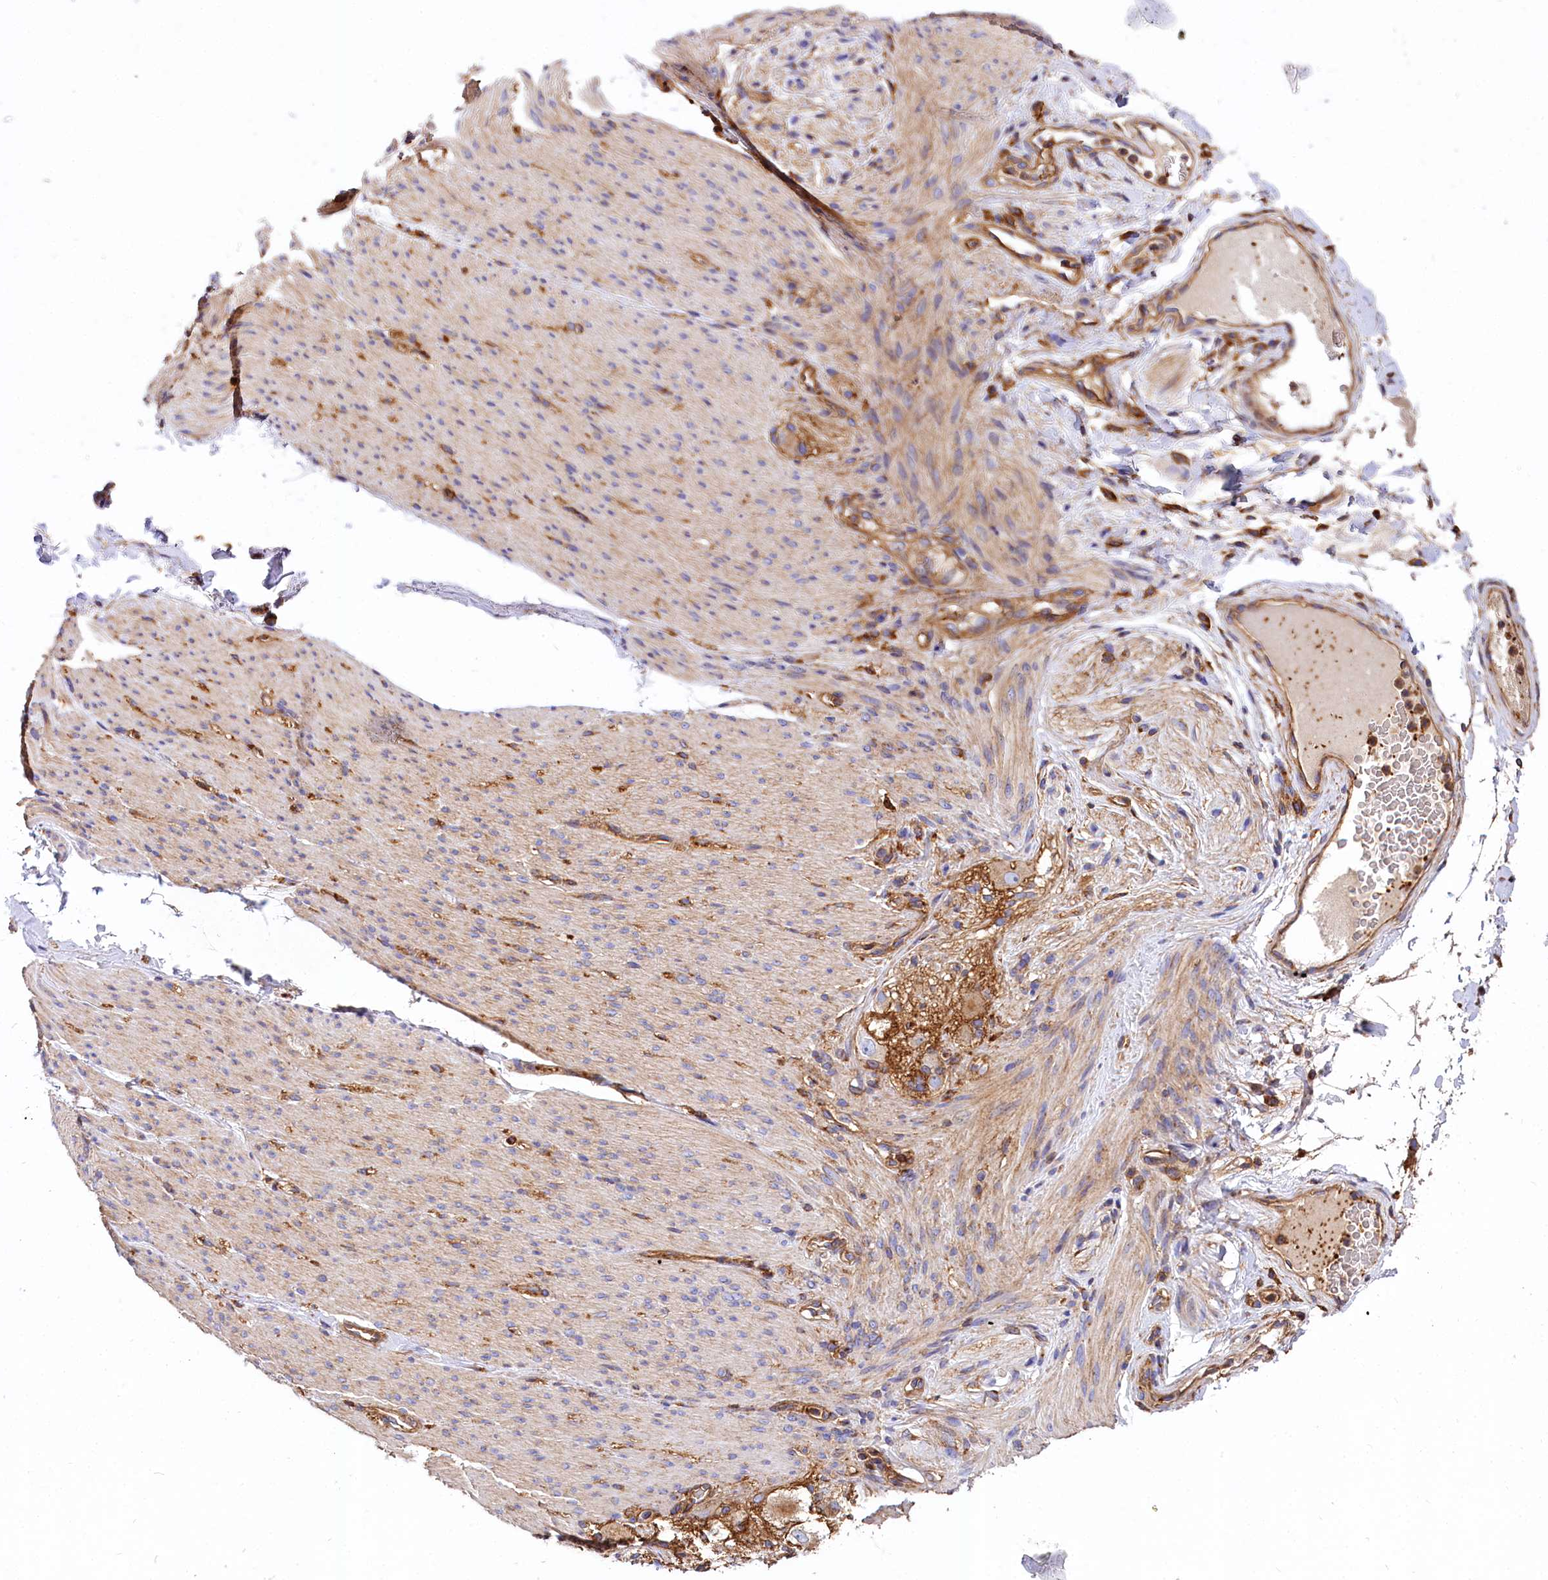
{"staining": {"intensity": "negative", "quantity": "none", "location": "none"}, "tissue": "adipose tissue", "cell_type": "Adipocytes", "image_type": "normal", "snomed": [{"axis": "morphology", "description": "Normal tissue, NOS"}, {"axis": "topography", "description": "Colon"}, {"axis": "topography", "description": "Peripheral nerve tissue"}], "caption": "An image of adipose tissue stained for a protein displays no brown staining in adipocytes.", "gene": "ANO6", "patient": {"sex": "female", "age": 61}}